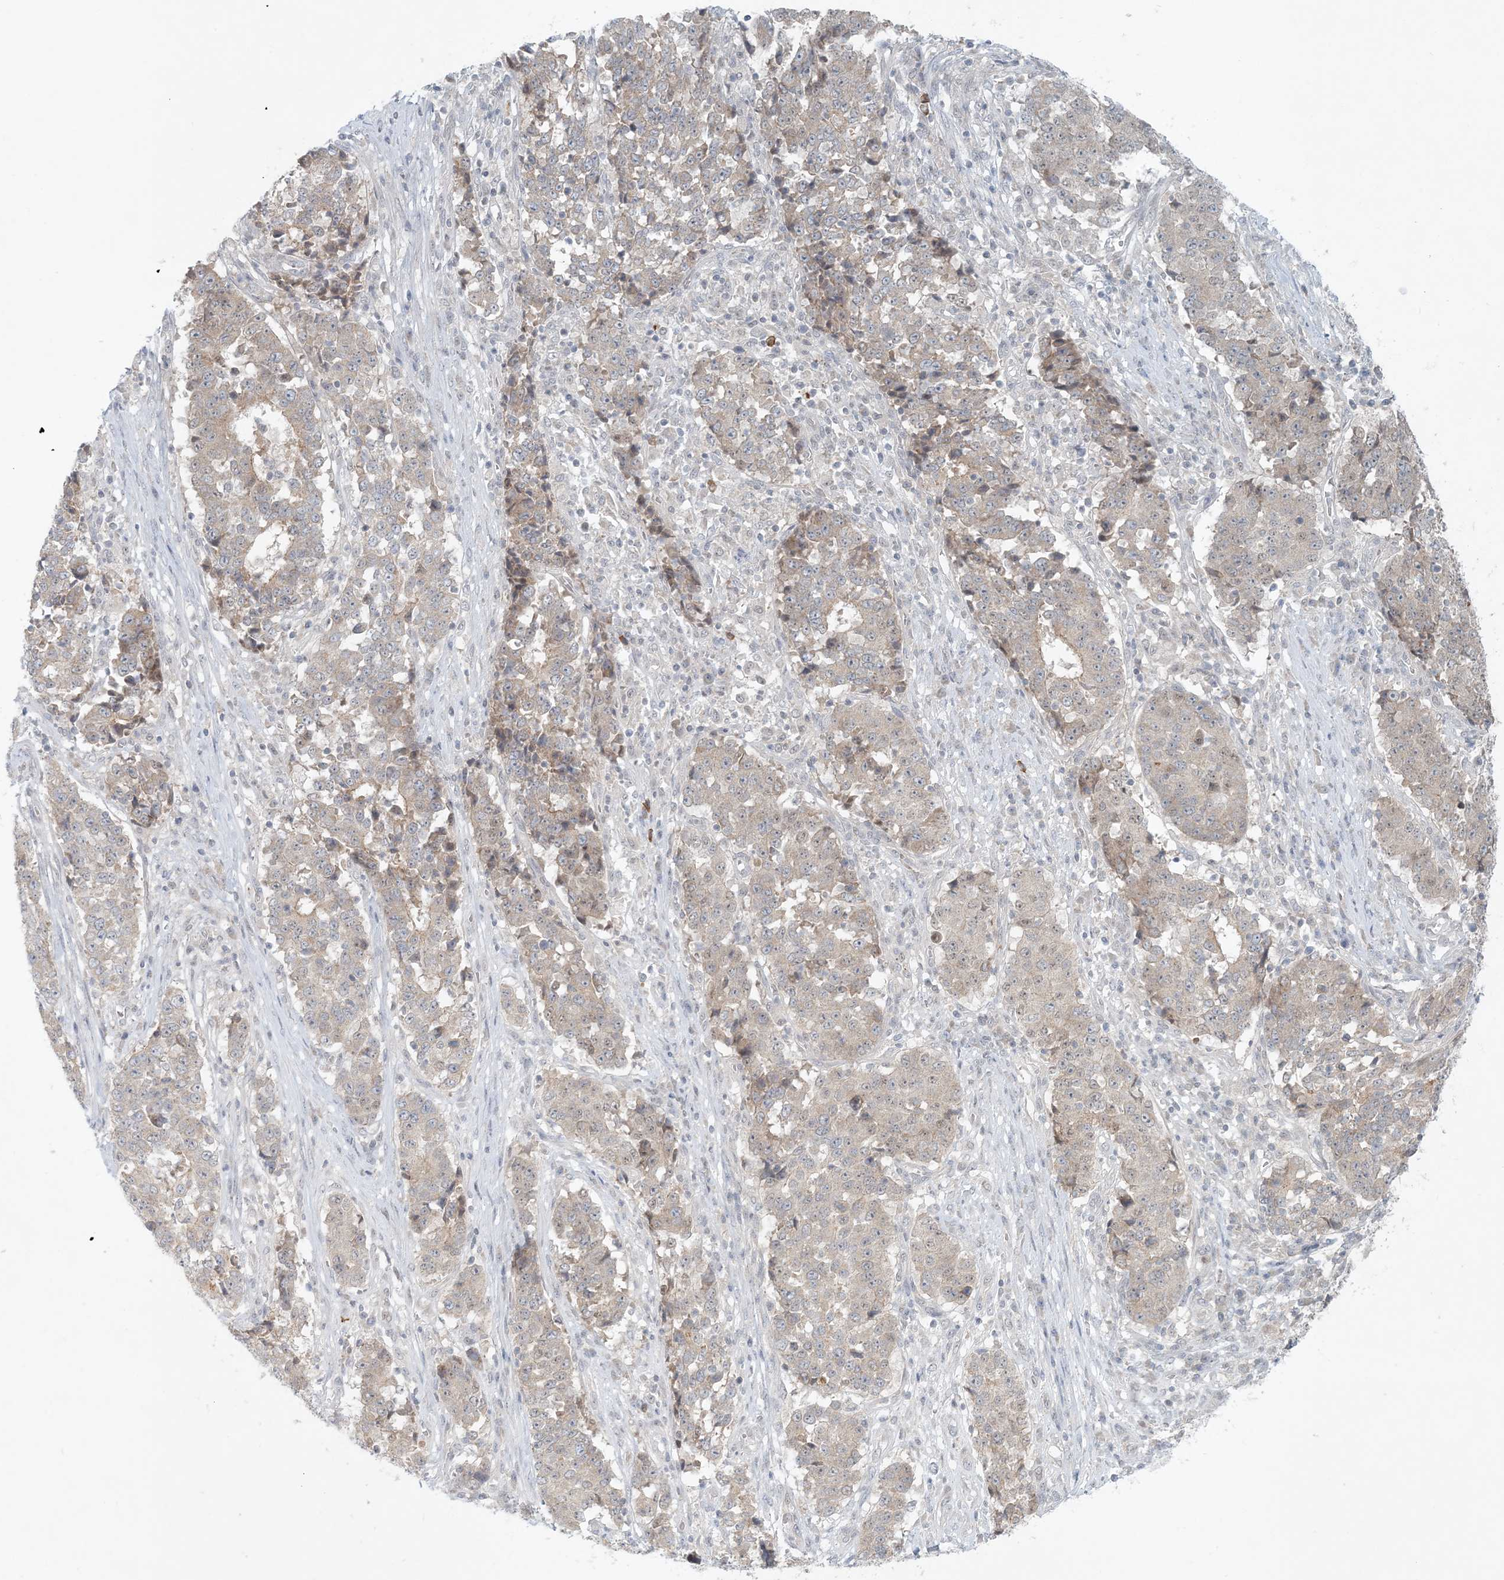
{"staining": {"intensity": "weak", "quantity": "25%-75%", "location": "cytoplasmic/membranous"}, "tissue": "stomach cancer", "cell_type": "Tumor cells", "image_type": "cancer", "snomed": [{"axis": "morphology", "description": "Adenocarcinoma, NOS"}, {"axis": "topography", "description": "Stomach"}], "caption": "Immunohistochemistry (DAB) staining of adenocarcinoma (stomach) reveals weak cytoplasmic/membranous protein expression in approximately 25%-75% of tumor cells.", "gene": "OBI1", "patient": {"sex": "male", "age": 59}}